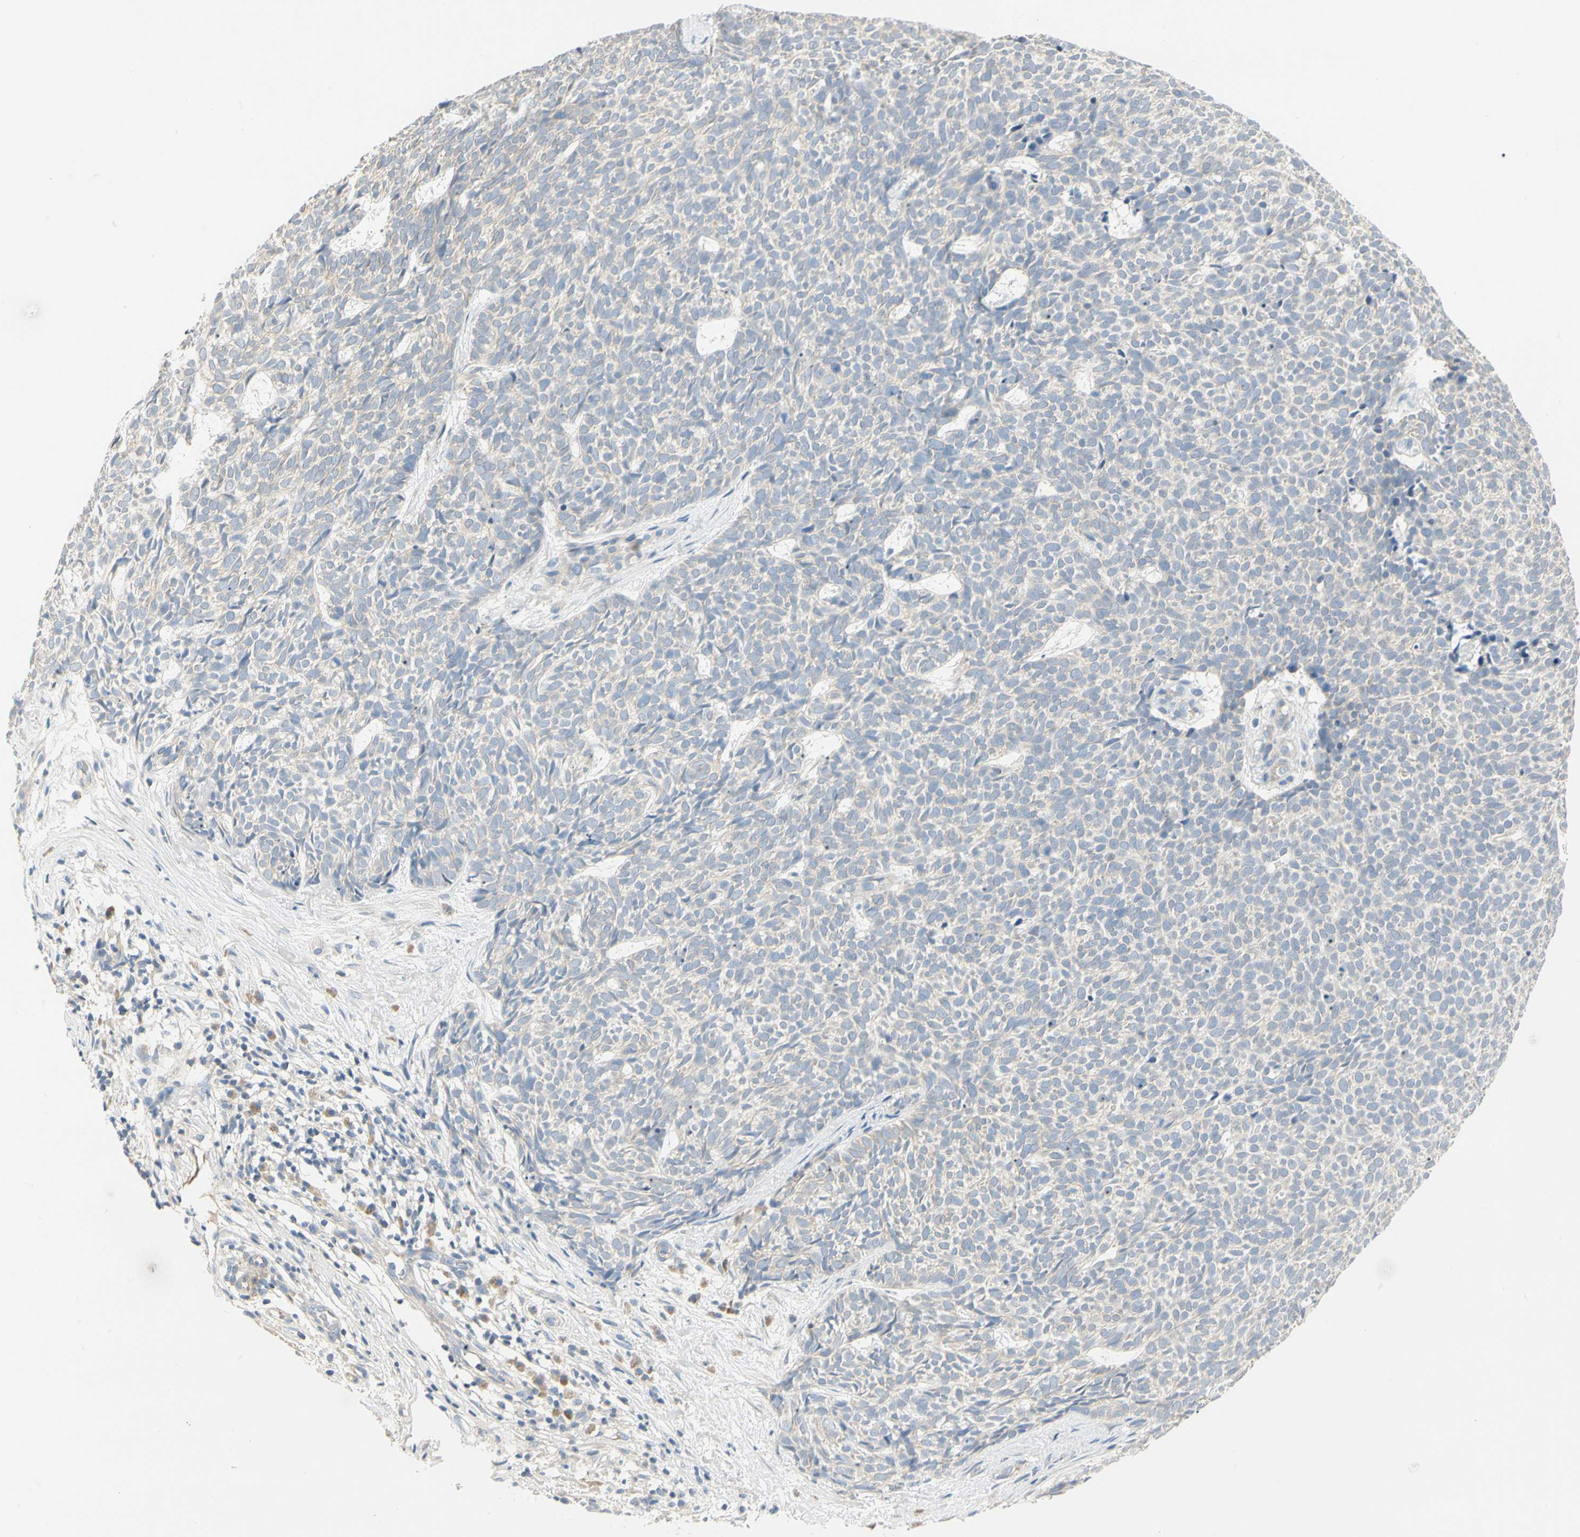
{"staining": {"intensity": "negative", "quantity": "none", "location": "none"}, "tissue": "skin cancer", "cell_type": "Tumor cells", "image_type": "cancer", "snomed": [{"axis": "morphology", "description": "Basal cell carcinoma"}, {"axis": "topography", "description": "Skin"}], "caption": "IHC micrograph of skin basal cell carcinoma stained for a protein (brown), which displays no expression in tumor cells.", "gene": "DUSP12", "patient": {"sex": "female", "age": 84}}